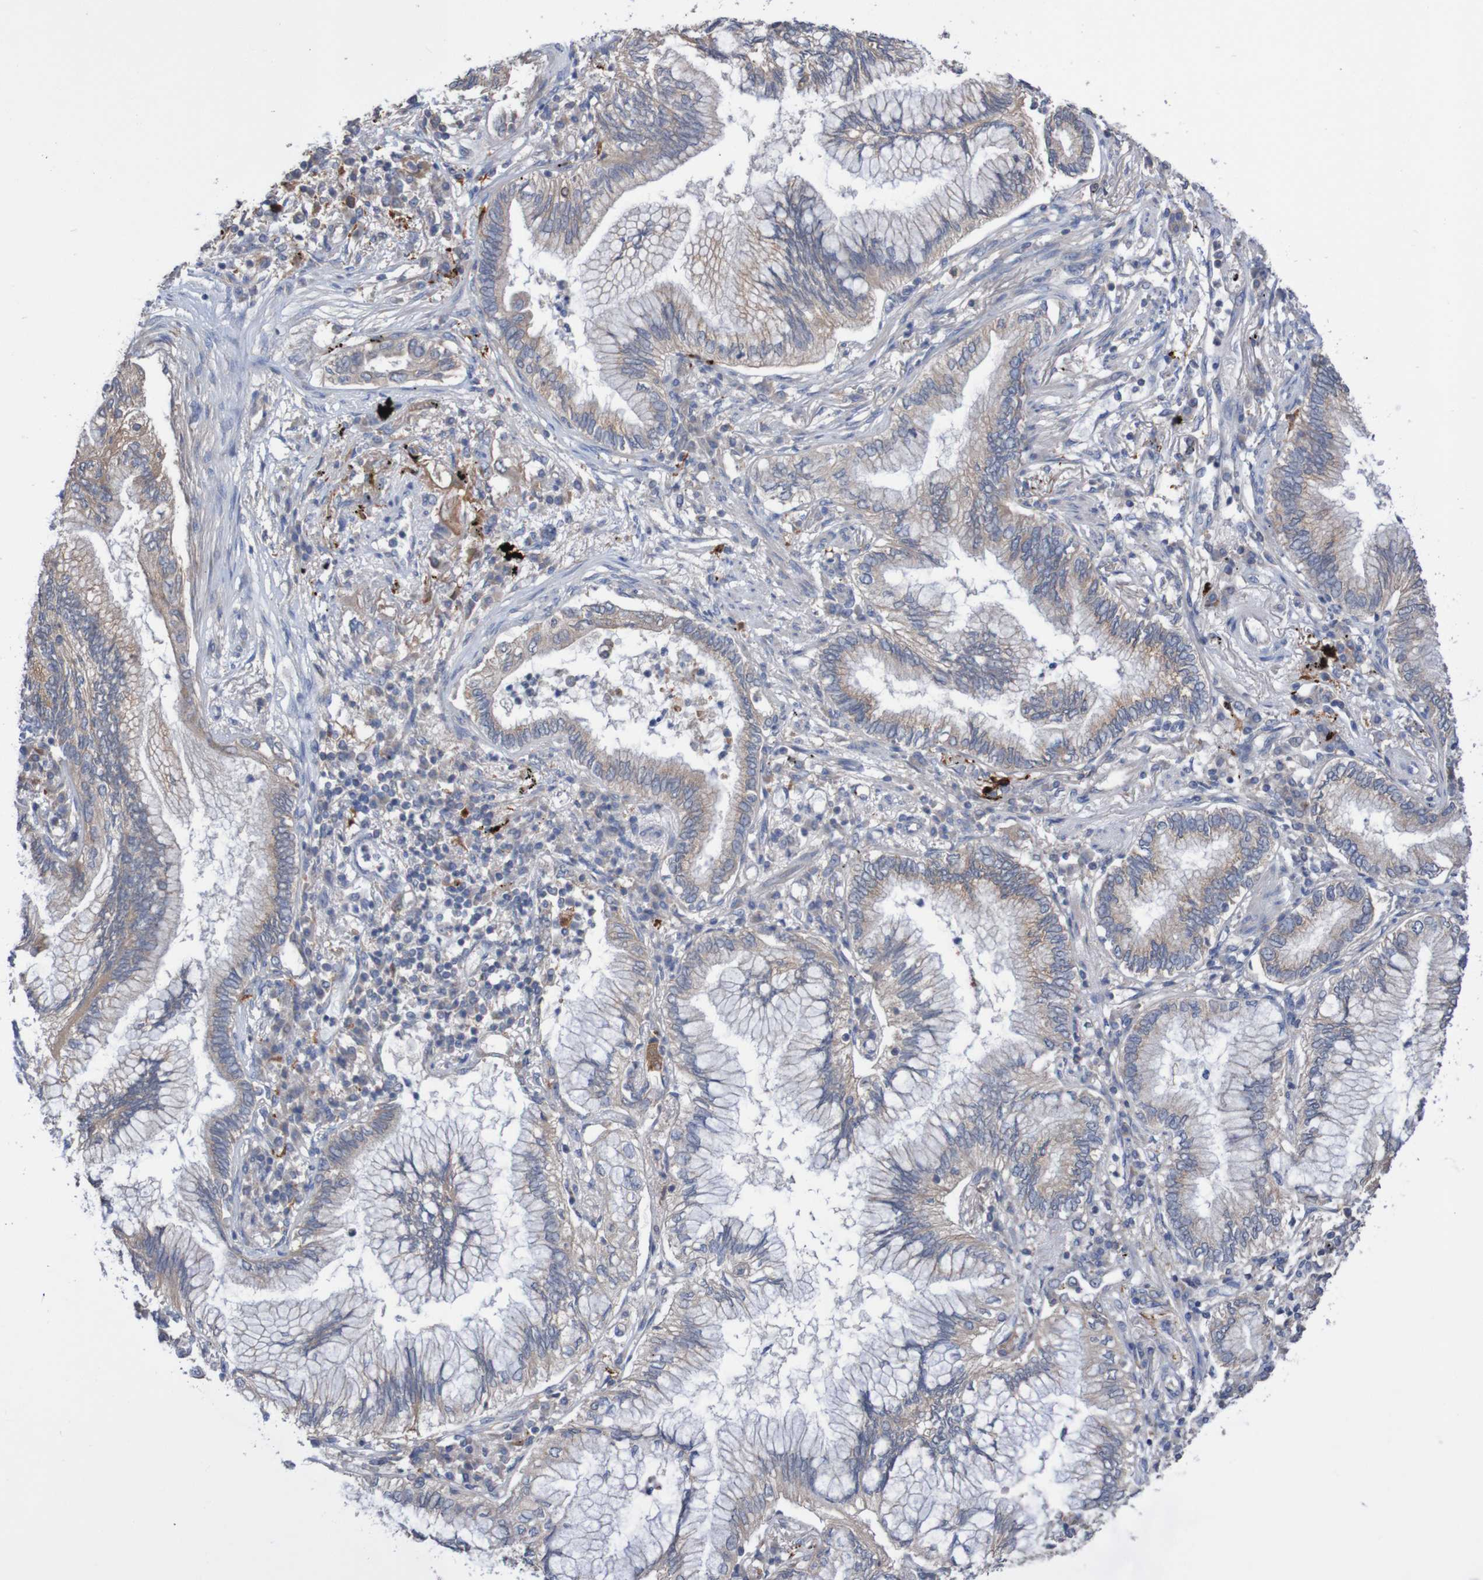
{"staining": {"intensity": "weak", "quantity": ">75%", "location": "cytoplasmic/membranous"}, "tissue": "lung cancer", "cell_type": "Tumor cells", "image_type": "cancer", "snomed": [{"axis": "morphology", "description": "Normal tissue, NOS"}, {"axis": "morphology", "description": "Adenocarcinoma, NOS"}, {"axis": "topography", "description": "Bronchus"}, {"axis": "topography", "description": "Lung"}], "caption": "This histopathology image displays IHC staining of human adenocarcinoma (lung), with low weak cytoplasmic/membranous expression in about >75% of tumor cells.", "gene": "PHYH", "patient": {"sex": "female", "age": 70}}